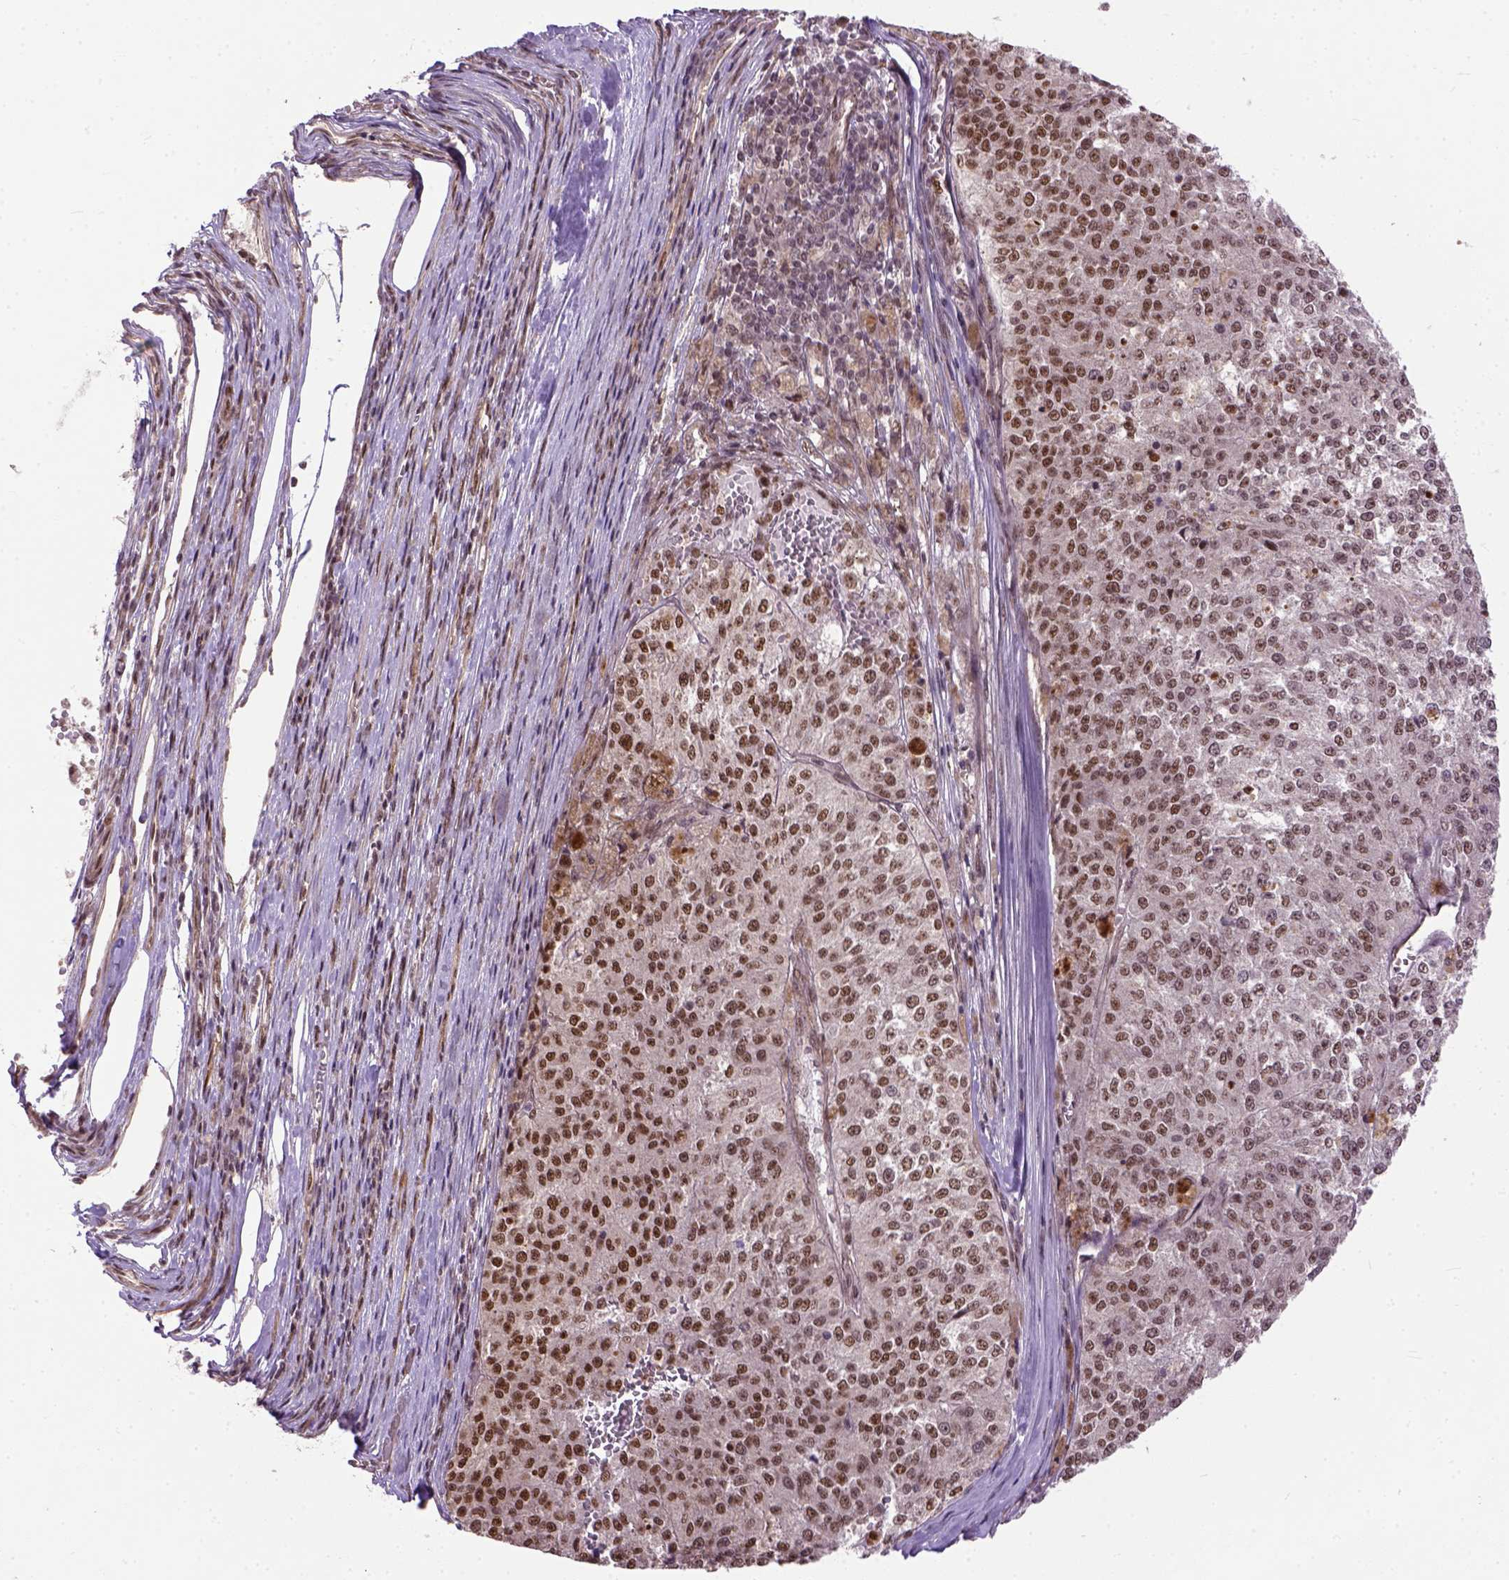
{"staining": {"intensity": "moderate", "quantity": ">75%", "location": "nuclear"}, "tissue": "melanoma", "cell_type": "Tumor cells", "image_type": "cancer", "snomed": [{"axis": "morphology", "description": "Malignant melanoma, Metastatic site"}, {"axis": "topography", "description": "Lymph node"}], "caption": "Melanoma stained with DAB (3,3'-diaminobenzidine) immunohistochemistry exhibits medium levels of moderate nuclear staining in approximately >75% of tumor cells.", "gene": "ZNF630", "patient": {"sex": "female", "age": 64}}